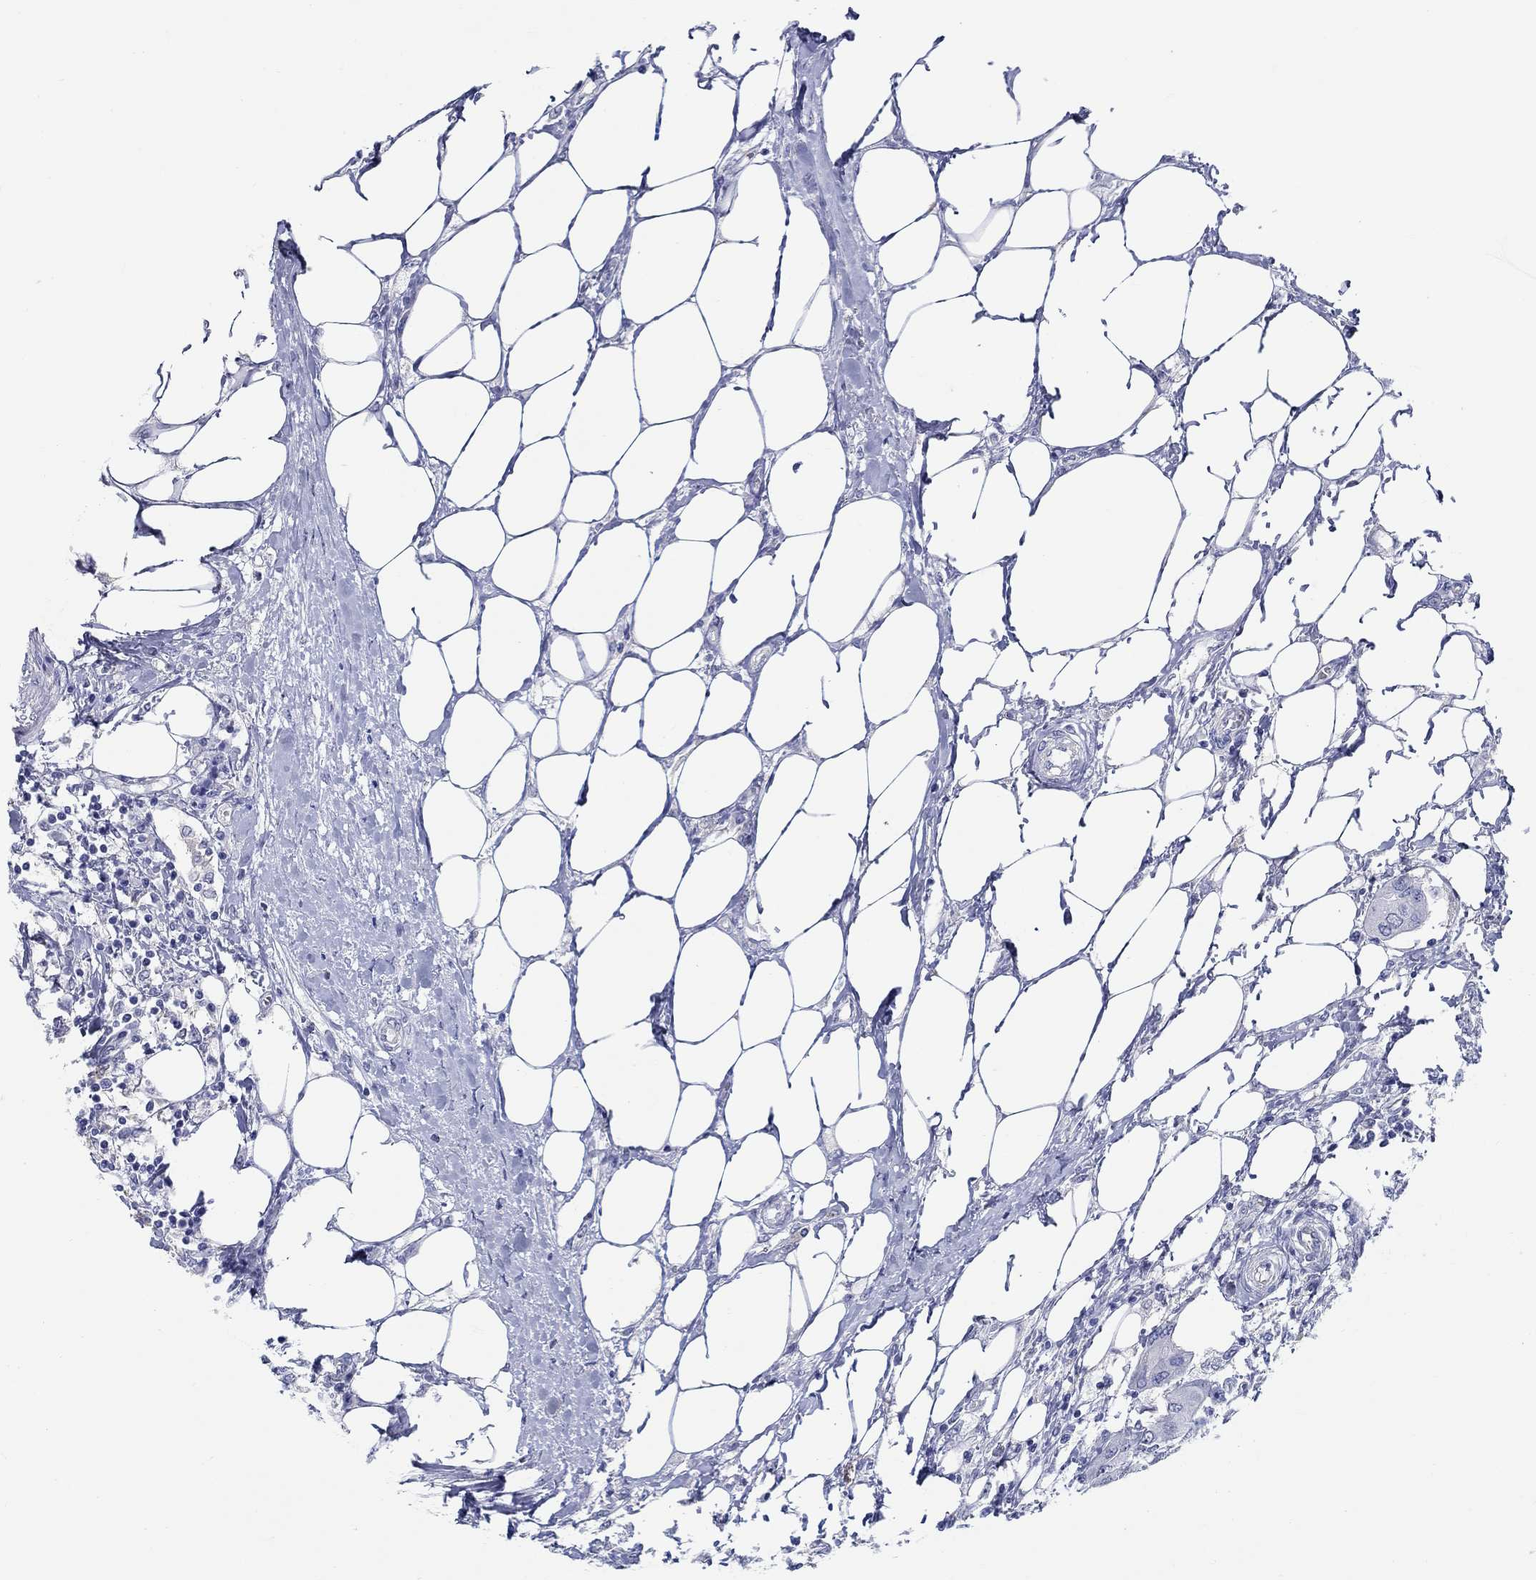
{"staining": {"intensity": "negative", "quantity": "none", "location": "none"}, "tissue": "urothelial cancer", "cell_type": "Tumor cells", "image_type": "cancer", "snomed": [{"axis": "morphology", "description": "Urothelial carcinoma, NOS"}, {"axis": "morphology", "description": "Urothelial carcinoma, High grade"}, {"axis": "topography", "description": "Urinary bladder"}], "caption": "Immunohistochemistry (IHC) of urothelial cancer exhibits no positivity in tumor cells. (DAB (3,3'-diaminobenzidine) IHC visualized using brightfield microscopy, high magnification).", "gene": "RAP1GAP", "patient": {"sex": "male", "age": 63}}